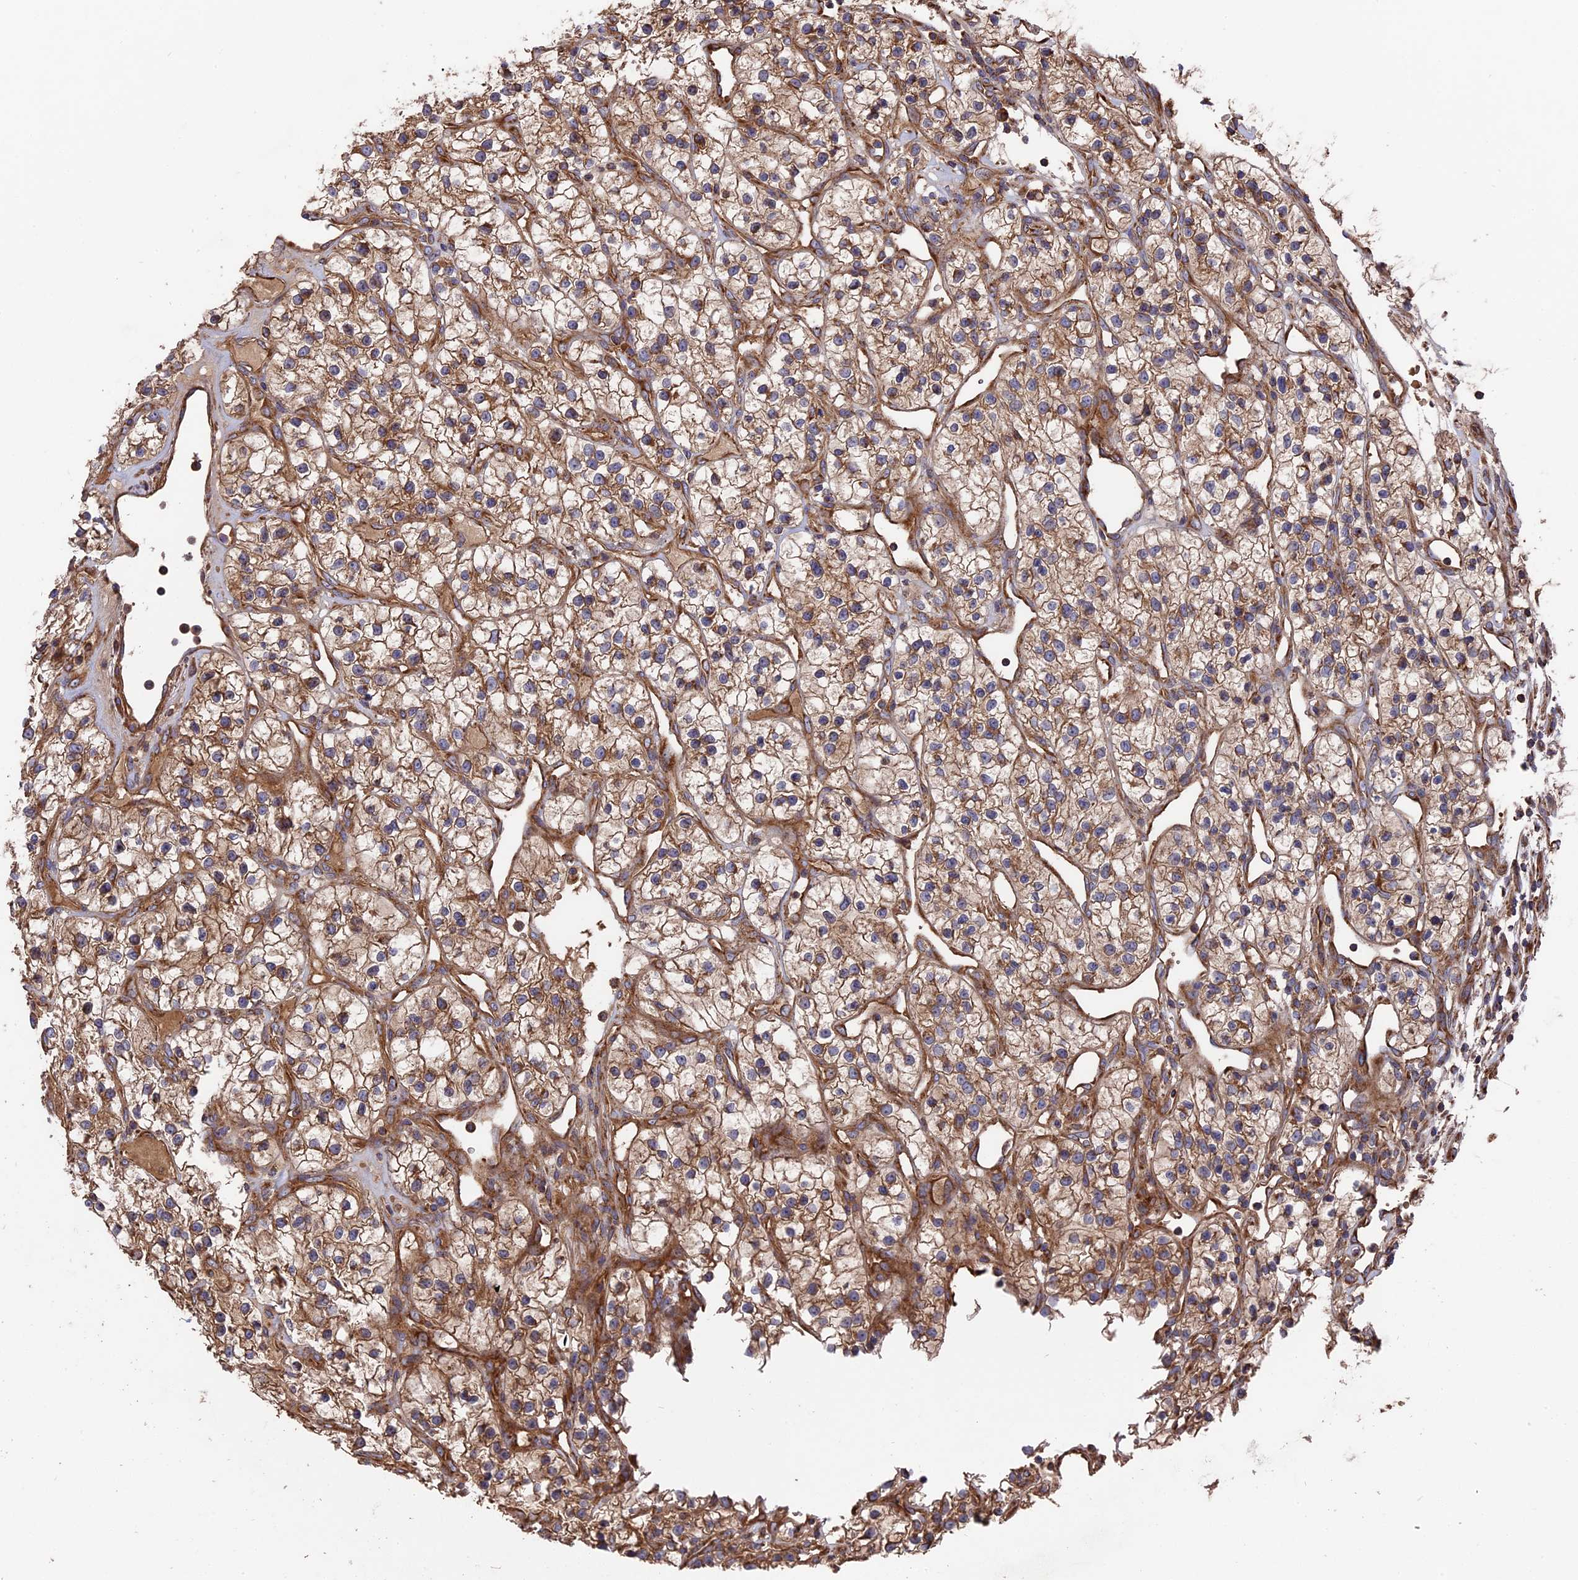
{"staining": {"intensity": "moderate", "quantity": ">75%", "location": "cytoplasmic/membranous"}, "tissue": "renal cancer", "cell_type": "Tumor cells", "image_type": "cancer", "snomed": [{"axis": "morphology", "description": "Adenocarcinoma, NOS"}, {"axis": "topography", "description": "Kidney"}], "caption": "Renal cancer (adenocarcinoma) tissue exhibits moderate cytoplasmic/membranous staining in about >75% of tumor cells, visualized by immunohistochemistry. (Brightfield microscopy of DAB IHC at high magnification).", "gene": "TELO2", "patient": {"sex": "female", "age": 57}}